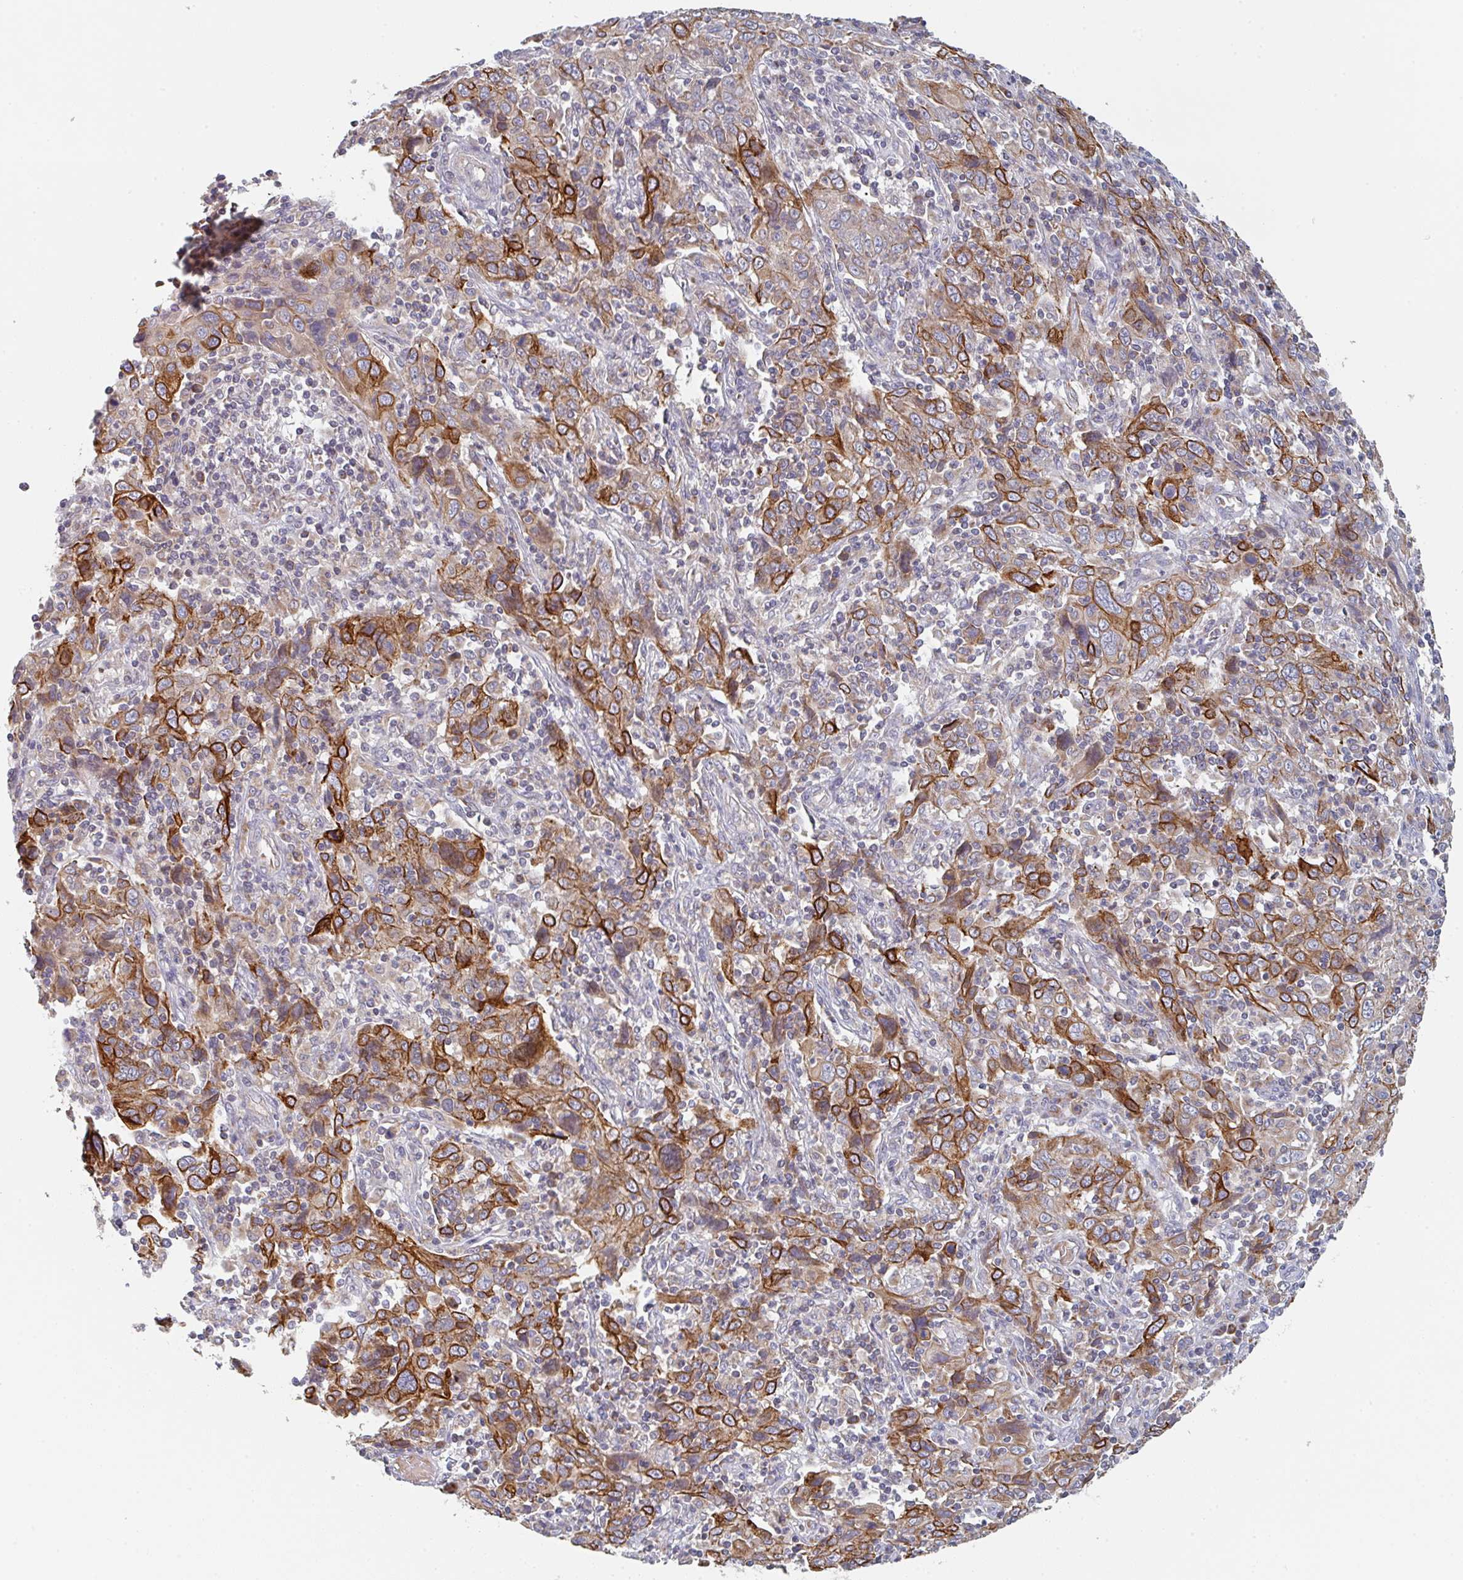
{"staining": {"intensity": "moderate", "quantity": "25%-75%", "location": "cytoplasmic/membranous"}, "tissue": "cervical cancer", "cell_type": "Tumor cells", "image_type": "cancer", "snomed": [{"axis": "morphology", "description": "Squamous cell carcinoma, NOS"}, {"axis": "topography", "description": "Cervix"}], "caption": "Cervical cancer (squamous cell carcinoma) tissue exhibits moderate cytoplasmic/membranous expression in approximately 25%-75% of tumor cells, visualized by immunohistochemistry.", "gene": "ELOVL1", "patient": {"sex": "female", "age": 46}}